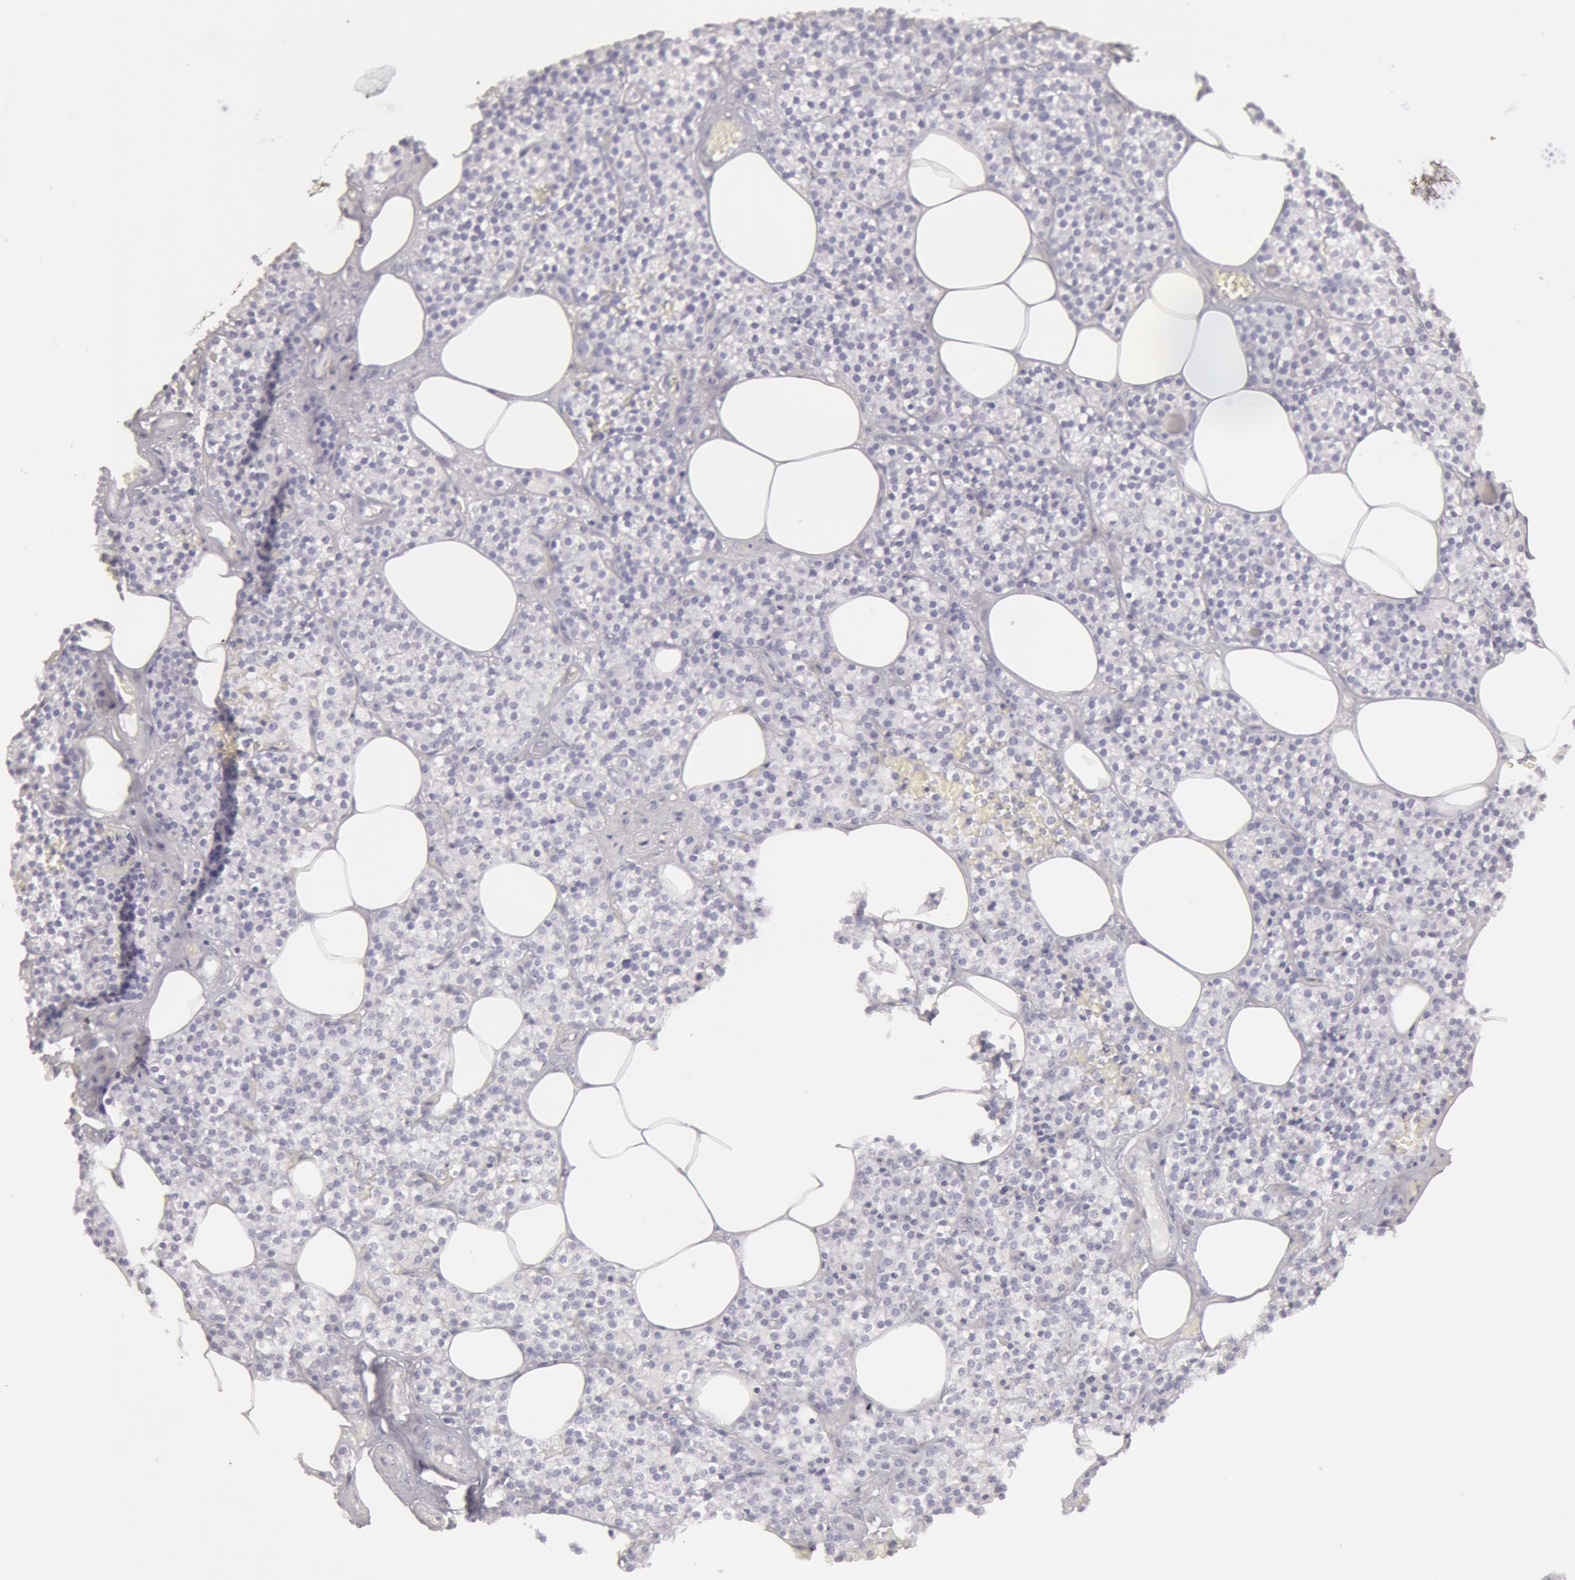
{"staining": {"intensity": "negative", "quantity": "none", "location": "none"}, "tissue": "parathyroid gland", "cell_type": "Glandular cells", "image_type": "normal", "snomed": [{"axis": "morphology", "description": "Normal tissue, NOS"}, {"axis": "topography", "description": "Parathyroid gland"}], "caption": "DAB immunohistochemical staining of benign human parathyroid gland displays no significant staining in glandular cells.", "gene": "AMACR", "patient": {"sex": "male", "age": 51}}